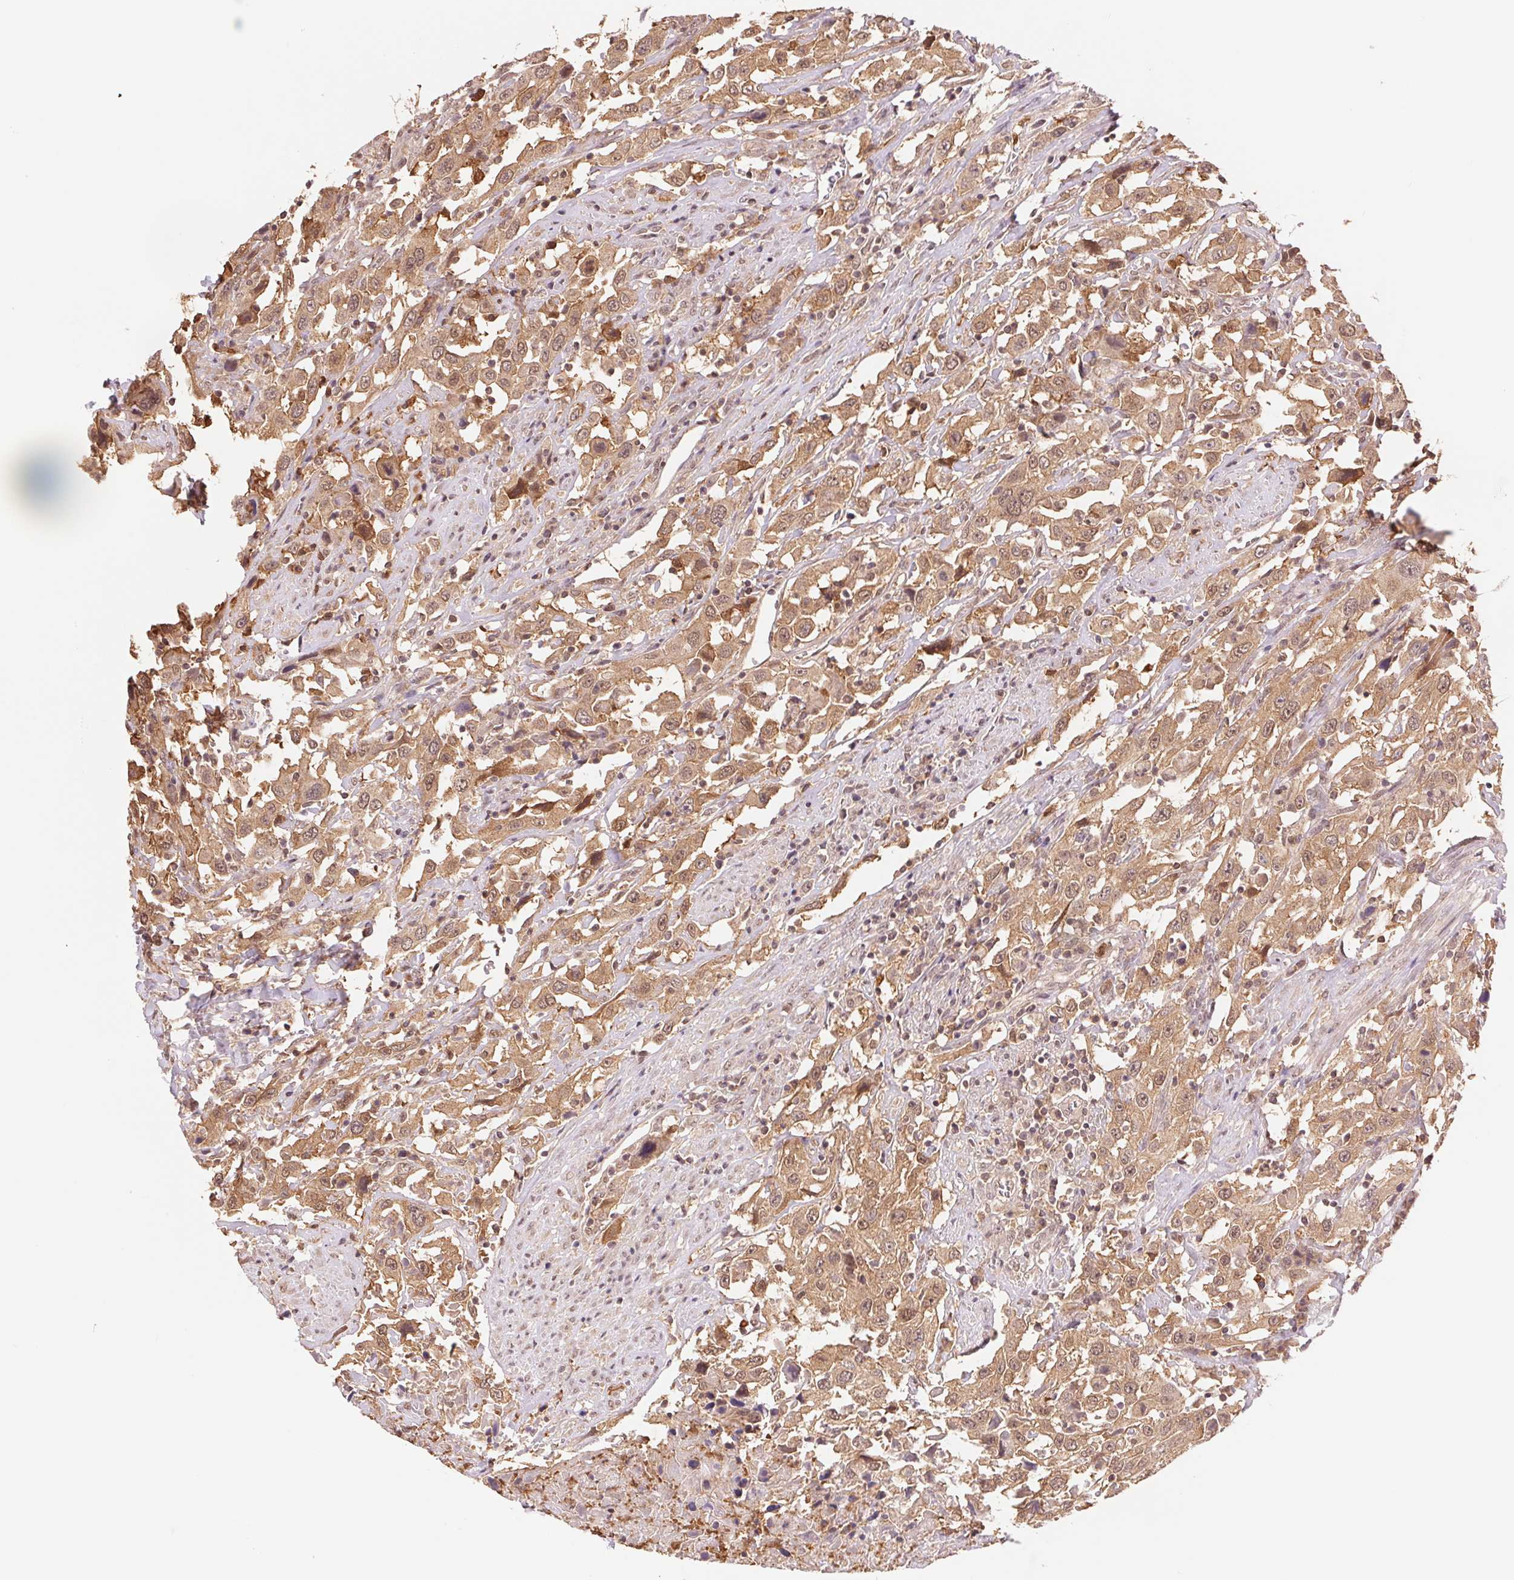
{"staining": {"intensity": "moderate", "quantity": ">75%", "location": "cytoplasmic/membranous,nuclear"}, "tissue": "urothelial cancer", "cell_type": "Tumor cells", "image_type": "cancer", "snomed": [{"axis": "morphology", "description": "Urothelial carcinoma, High grade"}, {"axis": "topography", "description": "Urinary bladder"}], "caption": "Protein positivity by immunohistochemistry (IHC) exhibits moderate cytoplasmic/membranous and nuclear staining in about >75% of tumor cells in urothelial cancer.", "gene": "CDC123", "patient": {"sex": "male", "age": 61}}